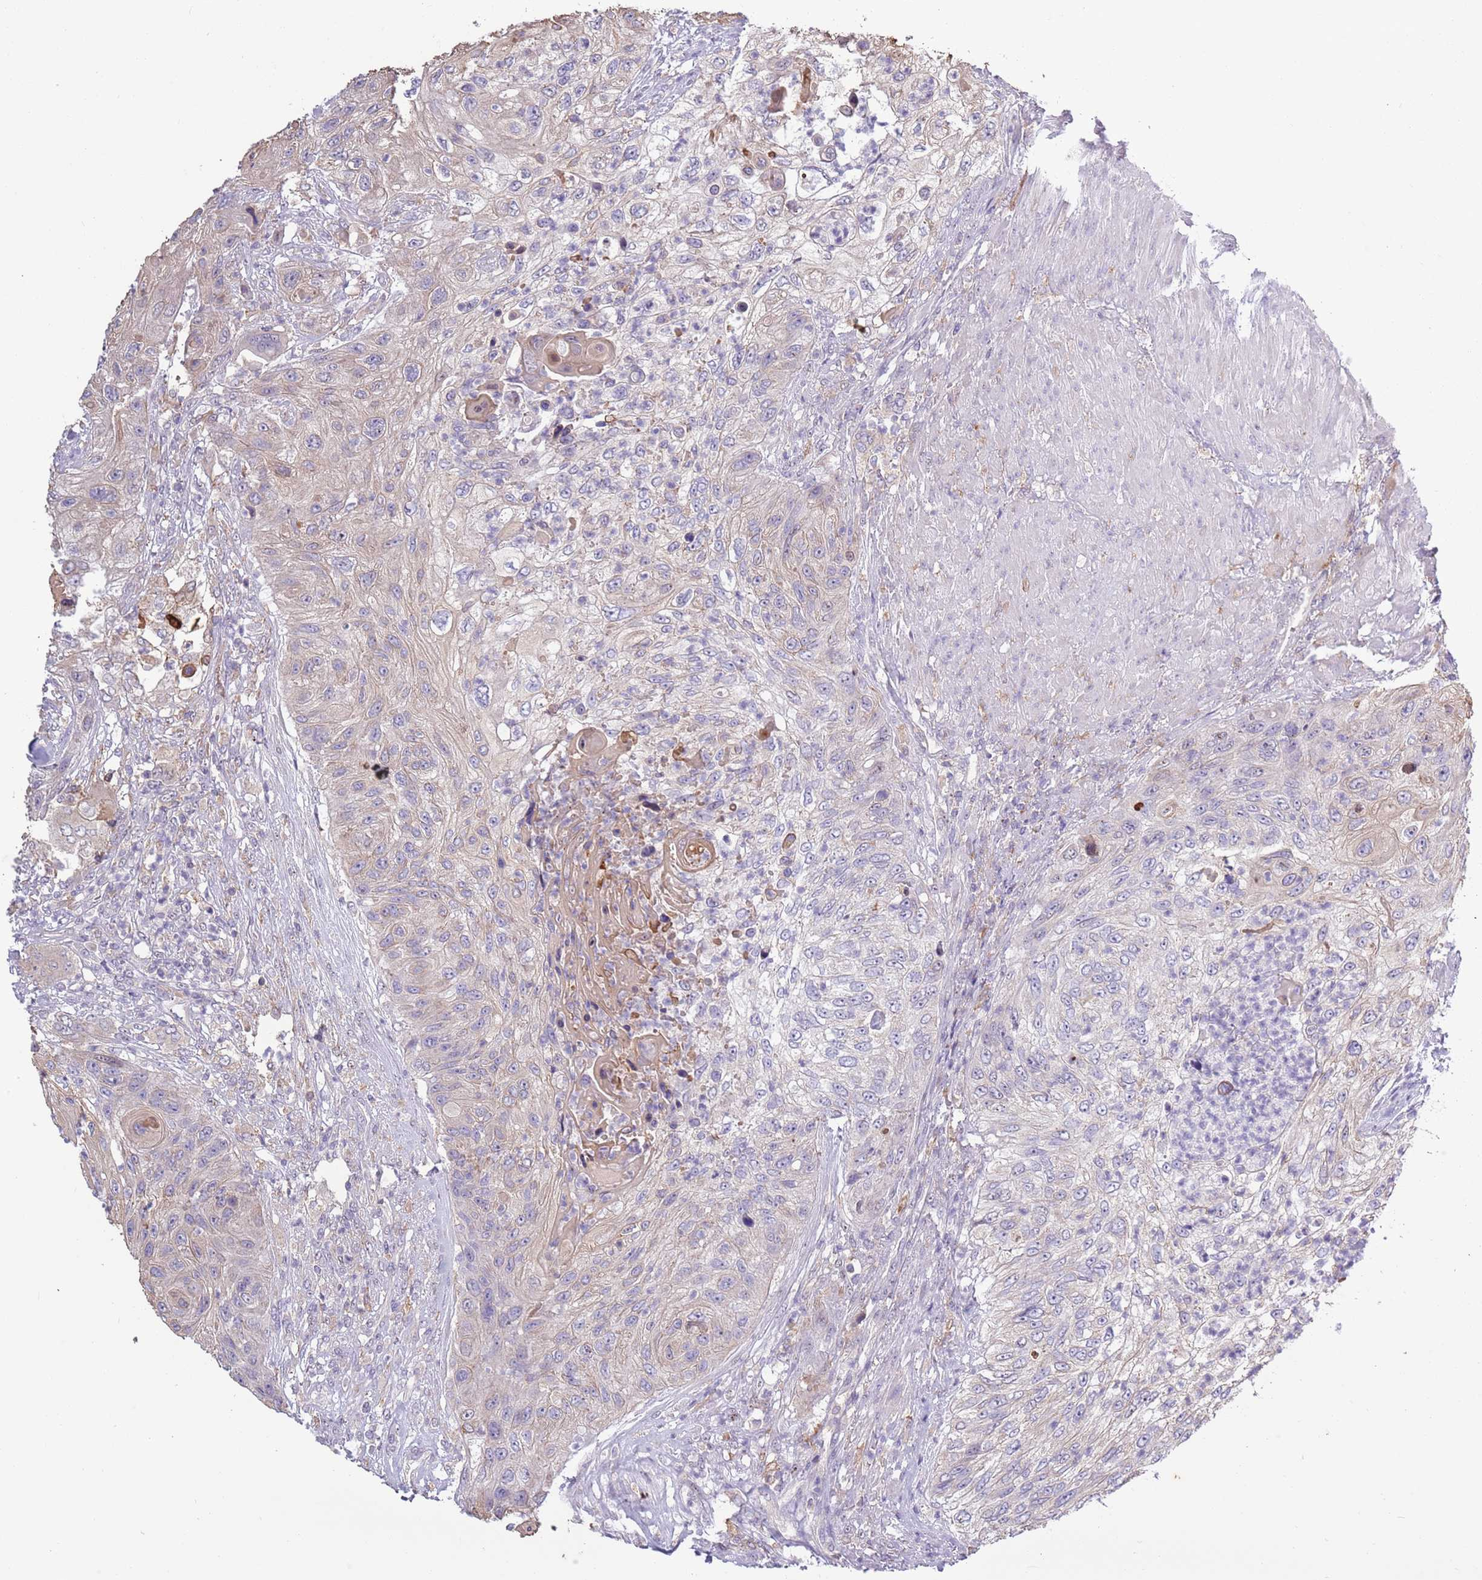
{"staining": {"intensity": "weak", "quantity": "25%-75%", "location": "cytoplasmic/membranous"}, "tissue": "urothelial cancer", "cell_type": "Tumor cells", "image_type": "cancer", "snomed": [{"axis": "morphology", "description": "Urothelial carcinoma, High grade"}, {"axis": "topography", "description": "Urinary bladder"}], "caption": "IHC micrograph of human high-grade urothelial carcinoma stained for a protein (brown), which exhibits low levels of weak cytoplasmic/membranous expression in about 25%-75% of tumor cells.", "gene": "CAPN9", "patient": {"sex": "female", "age": 60}}